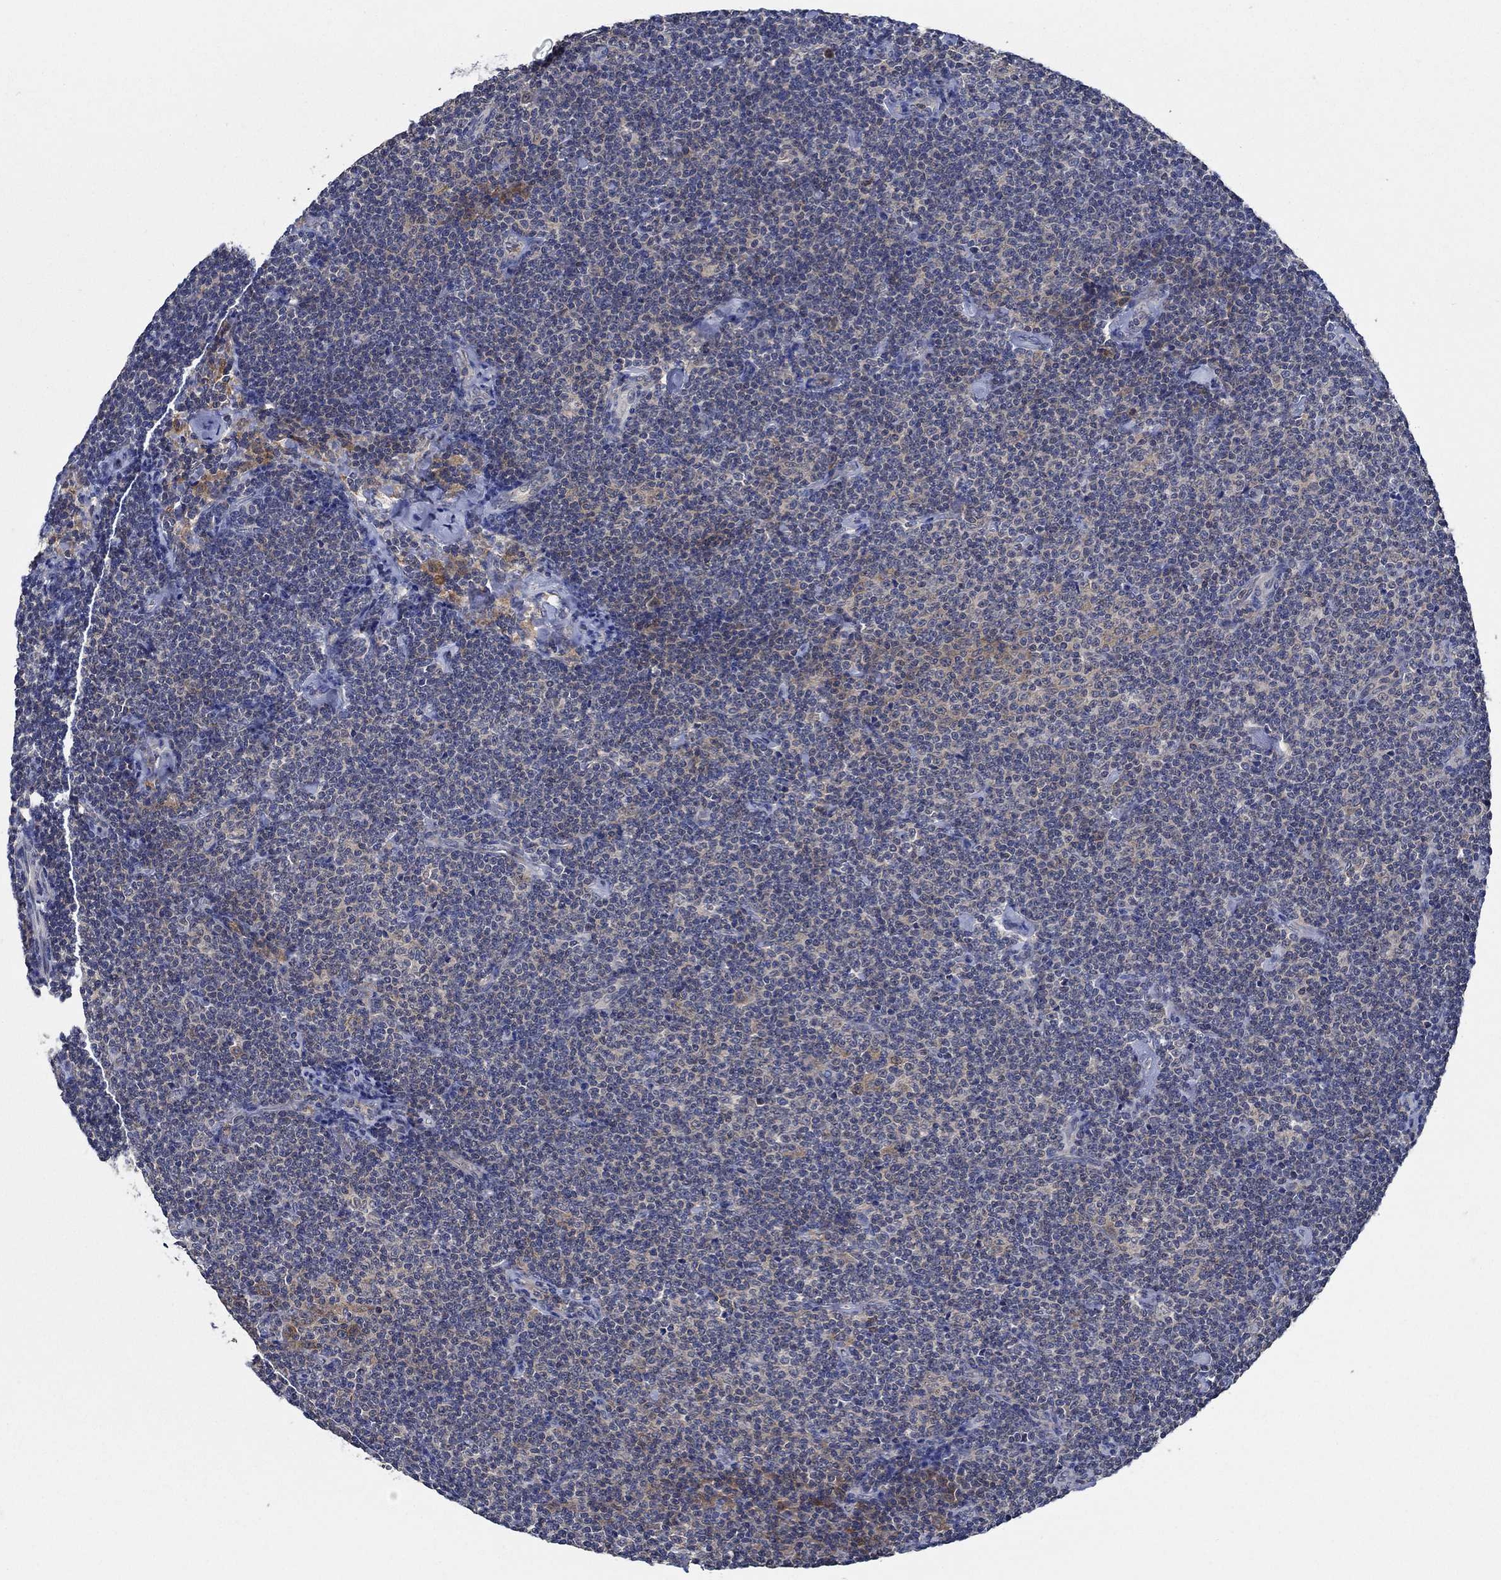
{"staining": {"intensity": "weak", "quantity": "25%-75%", "location": "cytoplasmic/membranous"}, "tissue": "lymphoma", "cell_type": "Tumor cells", "image_type": "cancer", "snomed": [{"axis": "morphology", "description": "Malignant lymphoma, non-Hodgkin's type, Low grade"}, {"axis": "topography", "description": "Lymph node"}], "caption": "A brown stain highlights weak cytoplasmic/membranous positivity of a protein in malignant lymphoma, non-Hodgkin's type (low-grade) tumor cells.", "gene": "DACT1", "patient": {"sex": "male", "age": 81}}